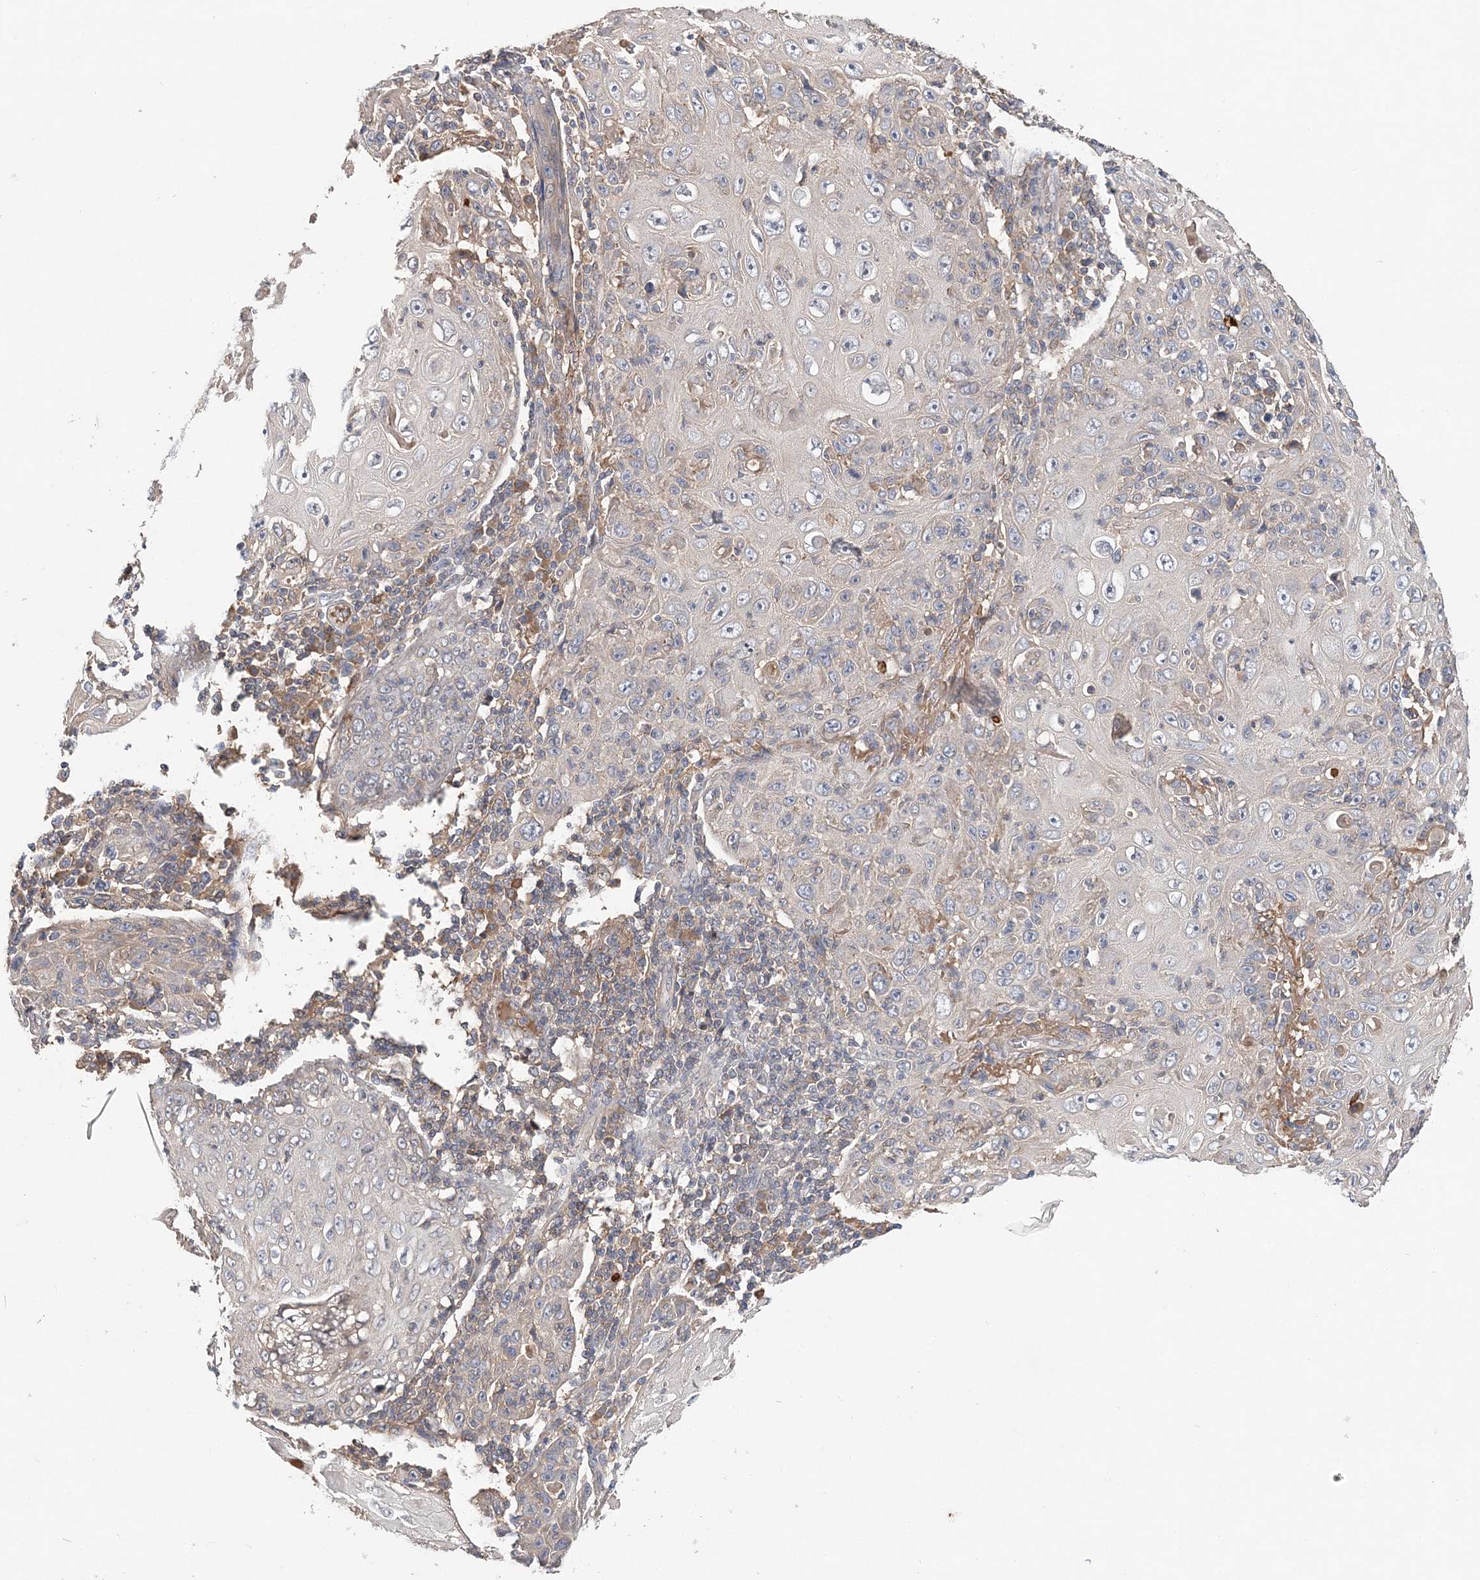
{"staining": {"intensity": "negative", "quantity": "none", "location": "none"}, "tissue": "skin cancer", "cell_type": "Tumor cells", "image_type": "cancer", "snomed": [{"axis": "morphology", "description": "Squamous cell carcinoma, NOS"}, {"axis": "topography", "description": "Skin"}], "caption": "DAB (3,3'-diaminobenzidine) immunohistochemical staining of squamous cell carcinoma (skin) demonstrates no significant staining in tumor cells.", "gene": "SYCP3", "patient": {"sex": "female", "age": 88}}